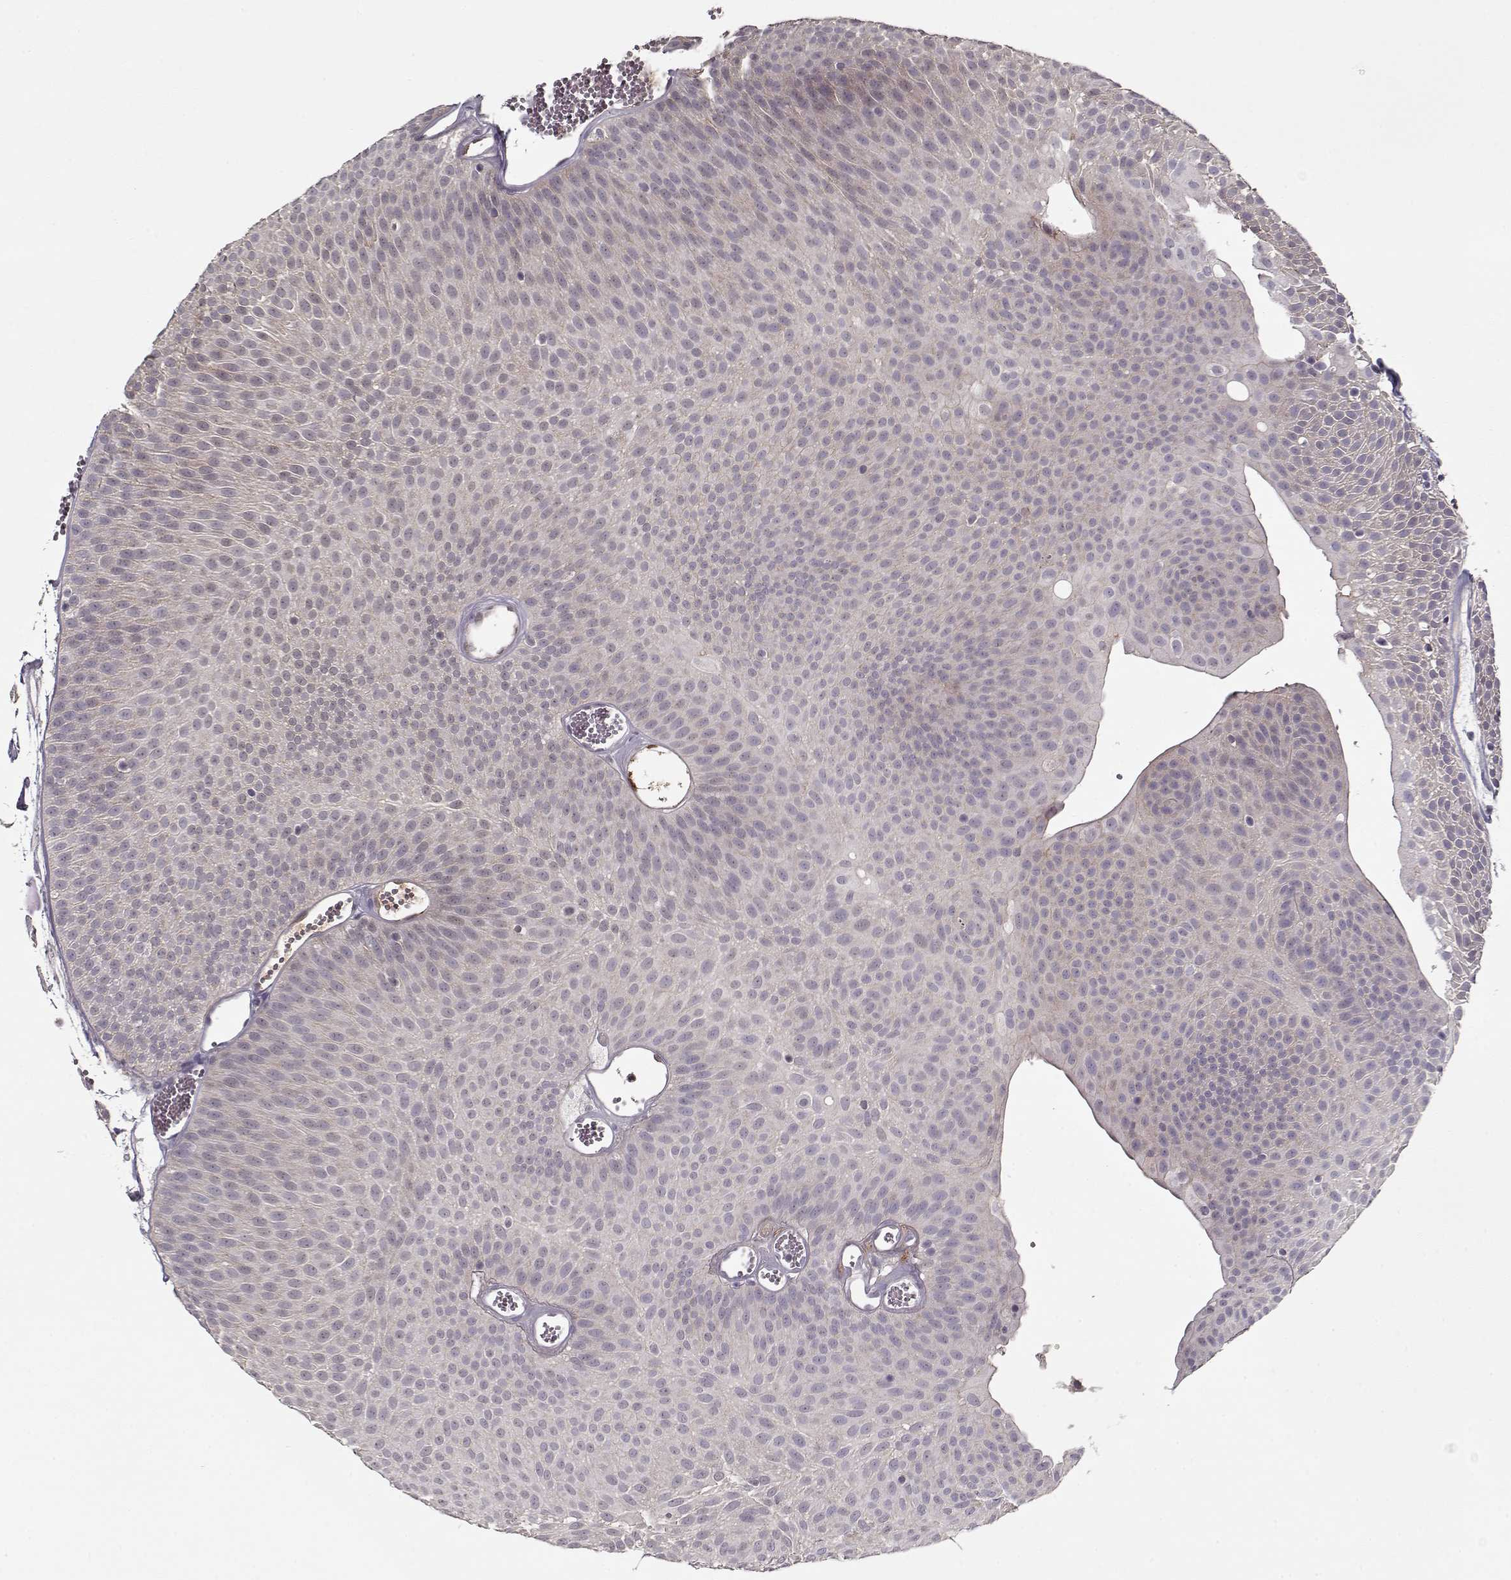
{"staining": {"intensity": "negative", "quantity": "none", "location": "none"}, "tissue": "urothelial cancer", "cell_type": "Tumor cells", "image_type": "cancer", "snomed": [{"axis": "morphology", "description": "Urothelial carcinoma, Low grade"}, {"axis": "topography", "description": "Urinary bladder"}], "caption": "There is no significant staining in tumor cells of urothelial cancer.", "gene": "AFM", "patient": {"sex": "male", "age": 52}}